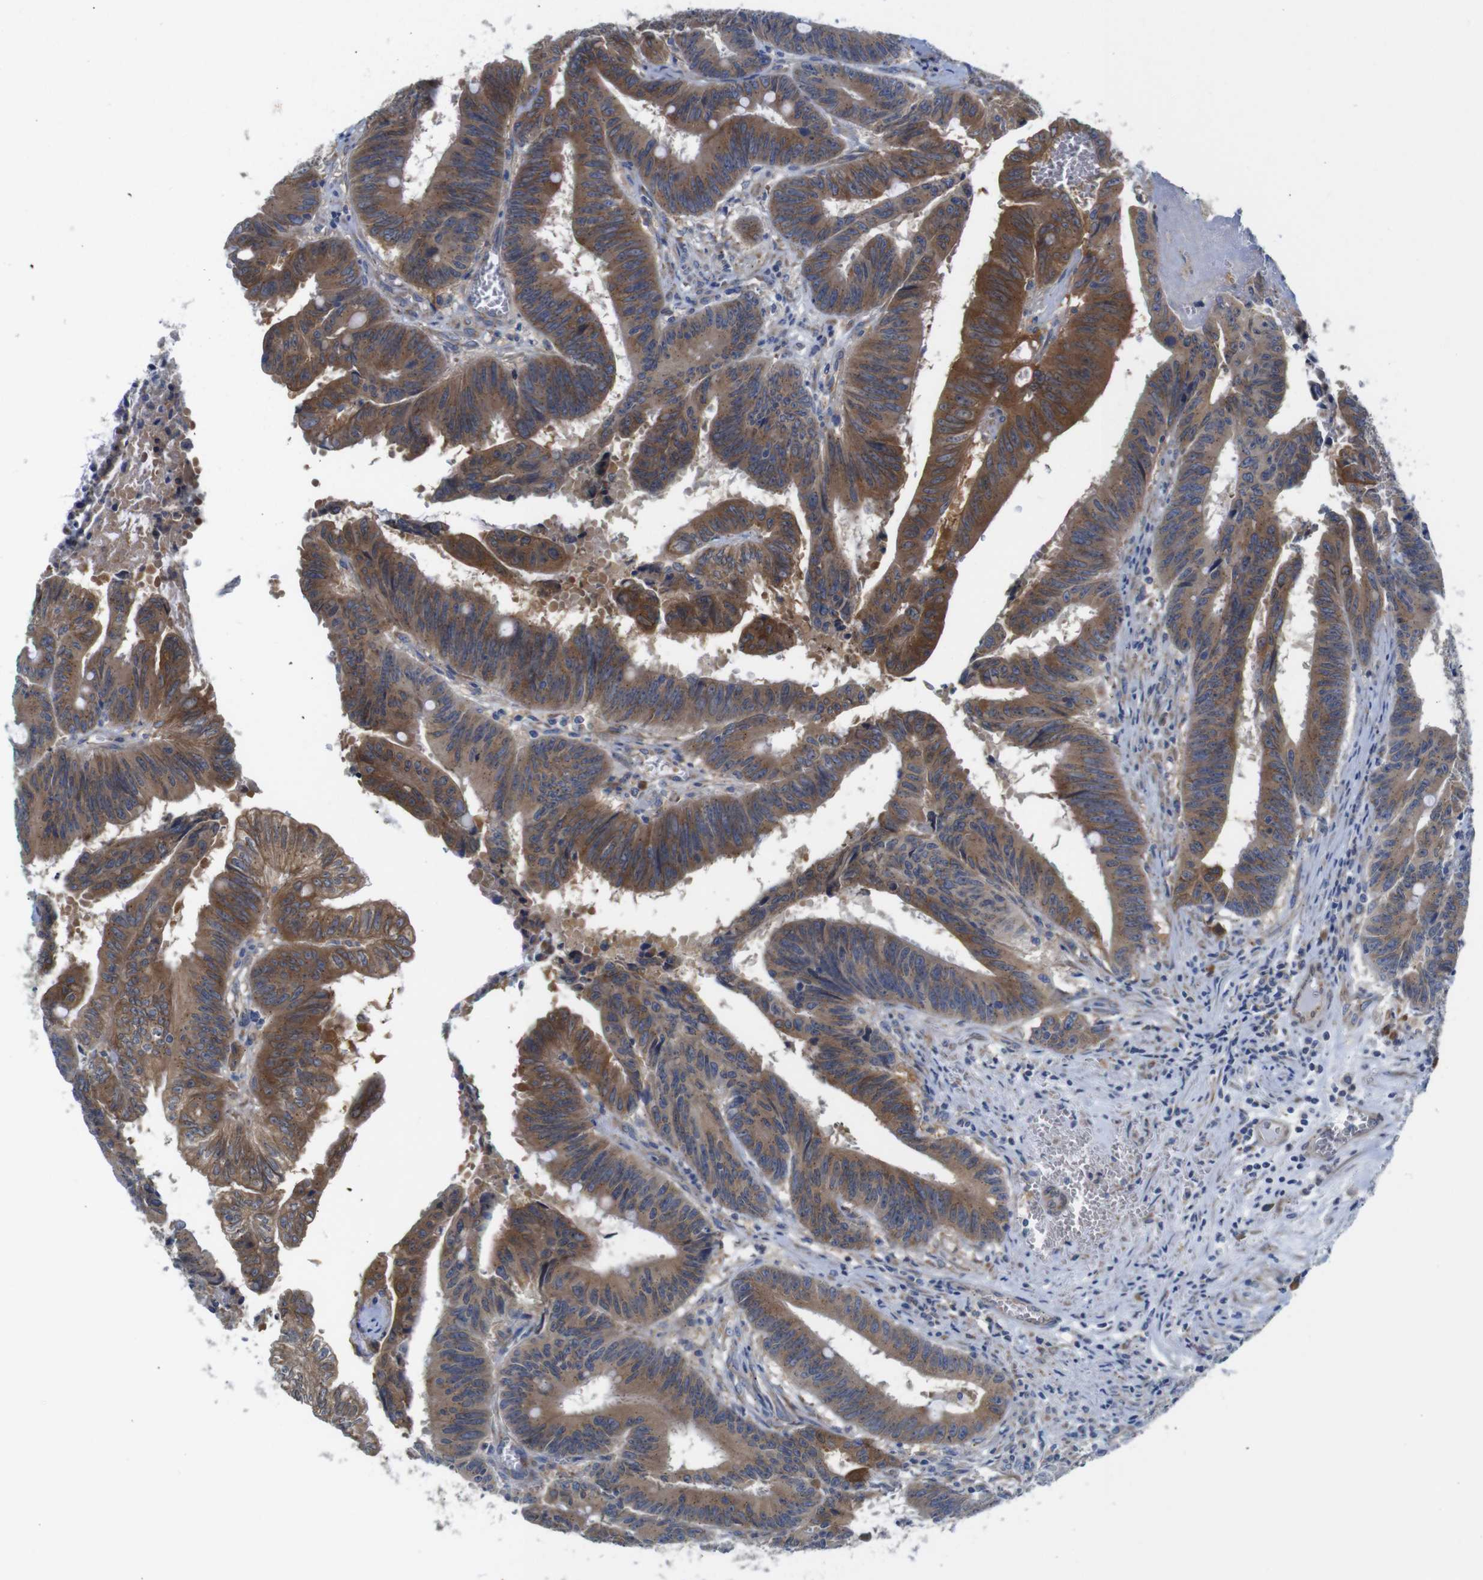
{"staining": {"intensity": "moderate", "quantity": ">75%", "location": "cytoplasmic/membranous"}, "tissue": "colorectal cancer", "cell_type": "Tumor cells", "image_type": "cancer", "snomed": [{"axis": "morphology", "description": "Adenocarcinoma, NOS"}, {"axis": "topography", "description": "Colon"}], "caption": "An IHC photomicrograph of neoplastic tissue is shown. Protein staining in brown highlights moderate cytoplasmic/membranous positivity in adenocarcinoma (colorectal) within tumor cells. (DAB (3,3'-diaminobenzidine) IHC with brightfield microscopy, high magnification).", "gene": "DDRGK1", "patient": {"sex": "male", "age": 45}}